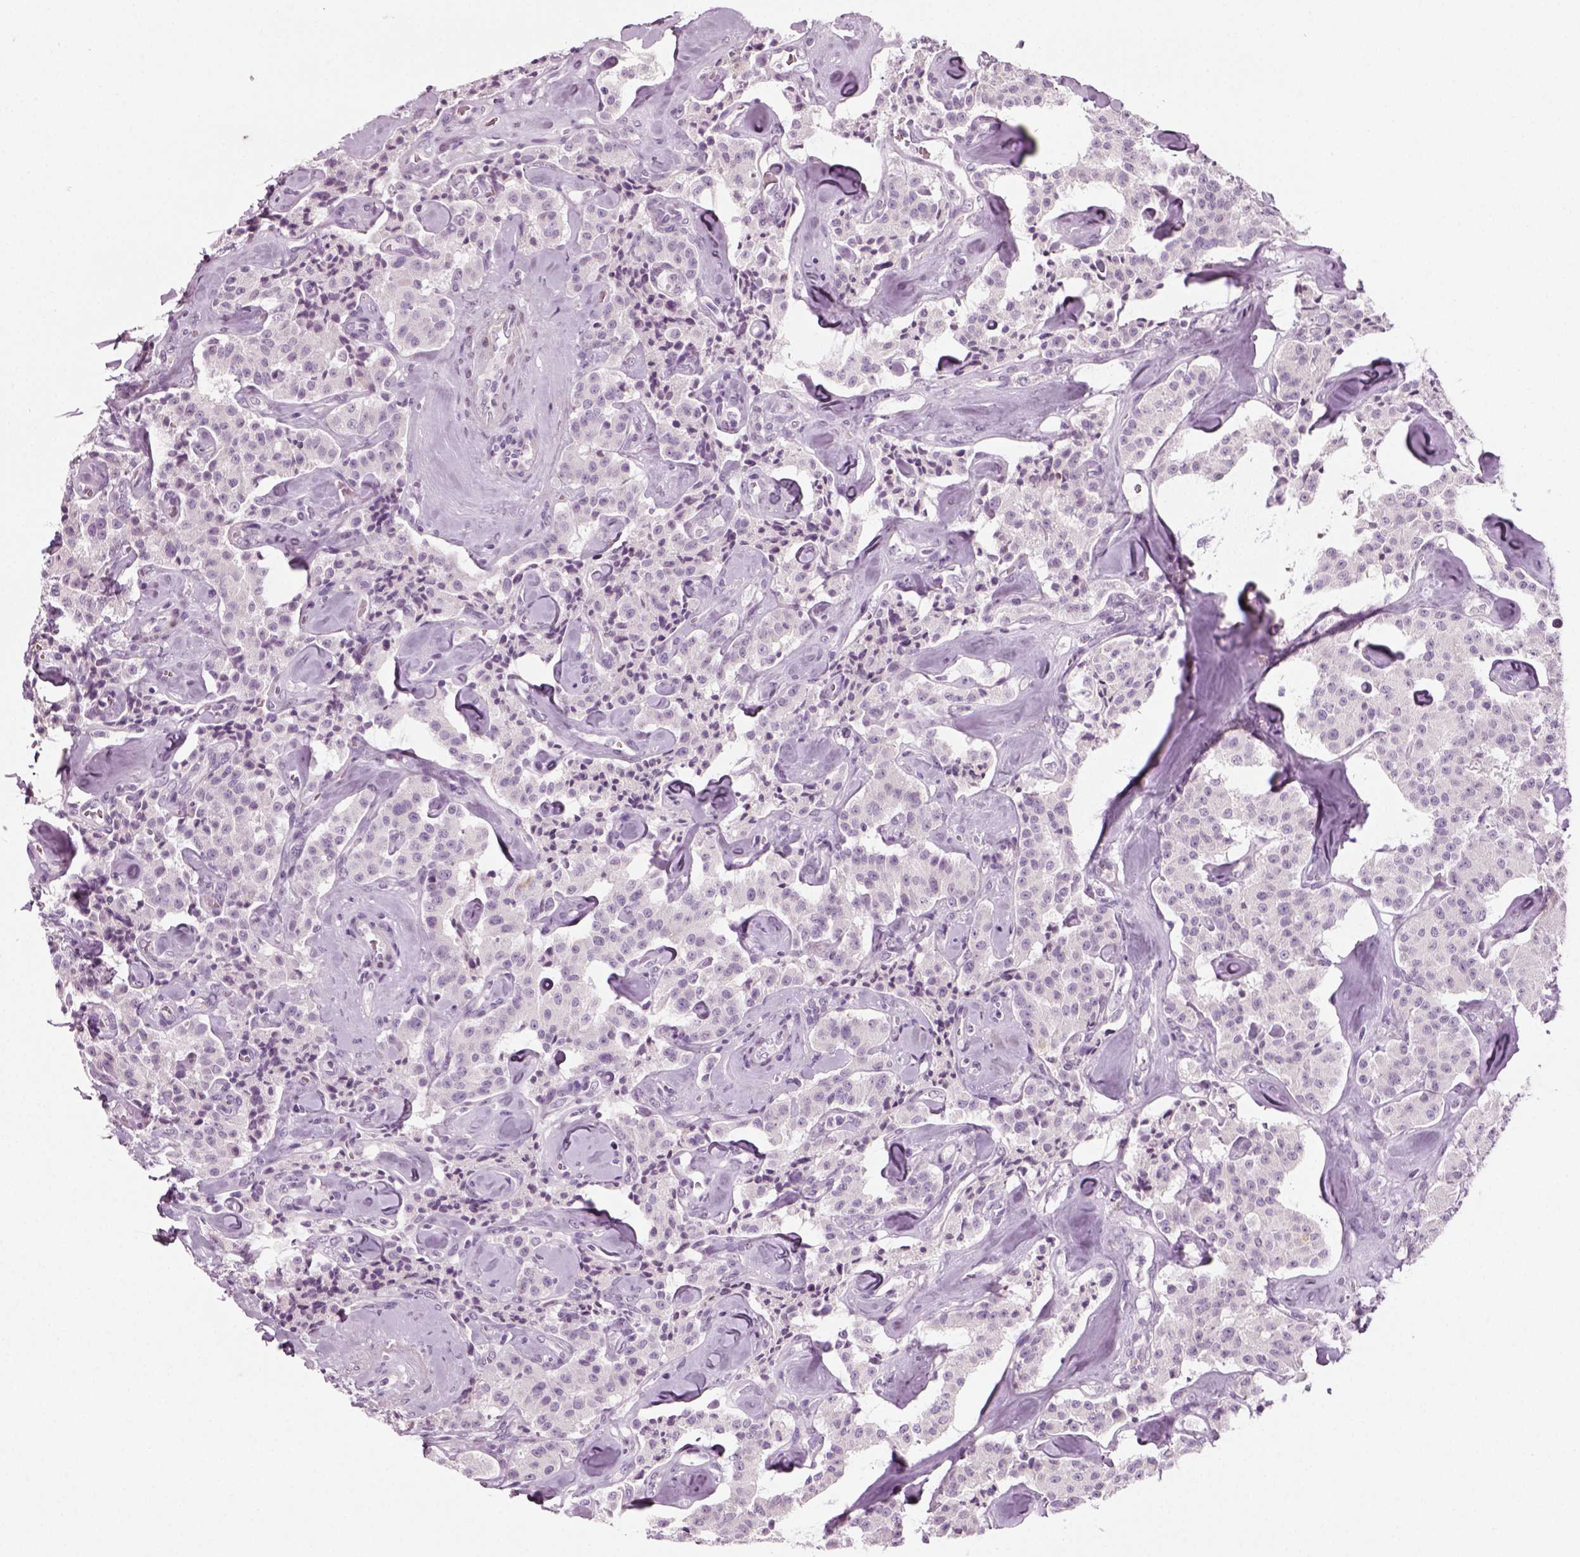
{"staining": {"intensity": "negative", "quantity": "none", "location": "none"}, "tissue": "carcinoid", "cell_type": "Tumor cells", "image_type": "cancer", "snomed": [{"axis": "morphology", "description": "Carcinoid, malignant, NOS"}, {"axis": "topography", "description": "Pancreas"}], "caption": "This is an IHC image of carcinoid. There is no expression in tumor cells.", "gene": "SPATA31E1", "patient": {"sex": "male", "age": 41}}